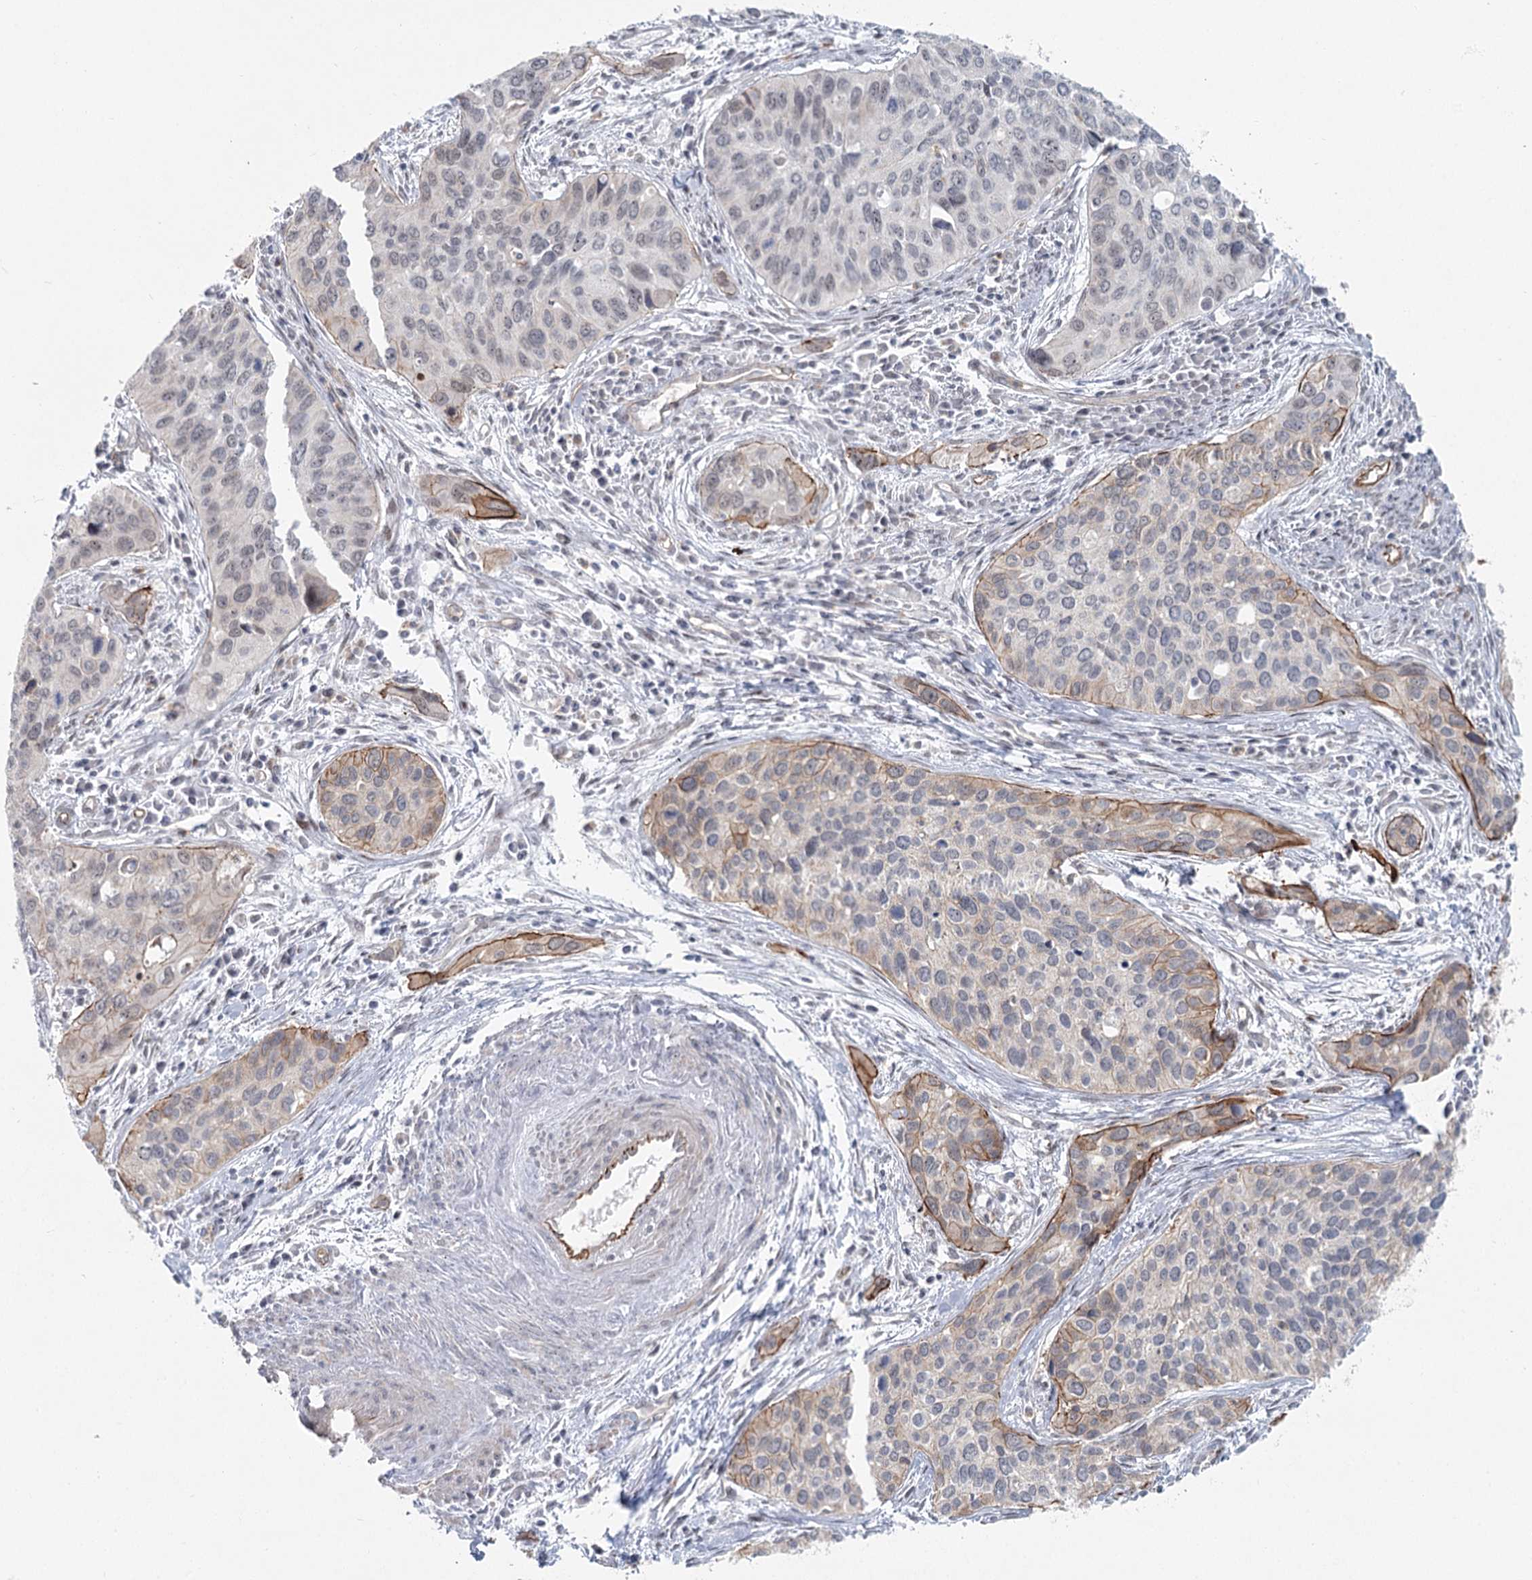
{"staining": {"intensity": "moderate", "quantity": "<25%", "location": "cytoplasmic/membranous"}, "tissue": "cervical cancer", "cell_type": "Tumor cells", "image_type": "cancer", "snomed": [{"axis": "morphology", "description": "Squamous cell carcinoma, NOS"}, {"axis": "topography", "description": "Cervix"}], "caption": "DAB (3,3'-diaminobenzidine) immunohistochemical staining of squamous cell carcinoma (cervical) demonstrates moderate cytoplasmic/membranous protein positivity in approximately <25% of tumor cells.", "gene": "ABHD8", "patient": {"sex": "female", "age": 55}}